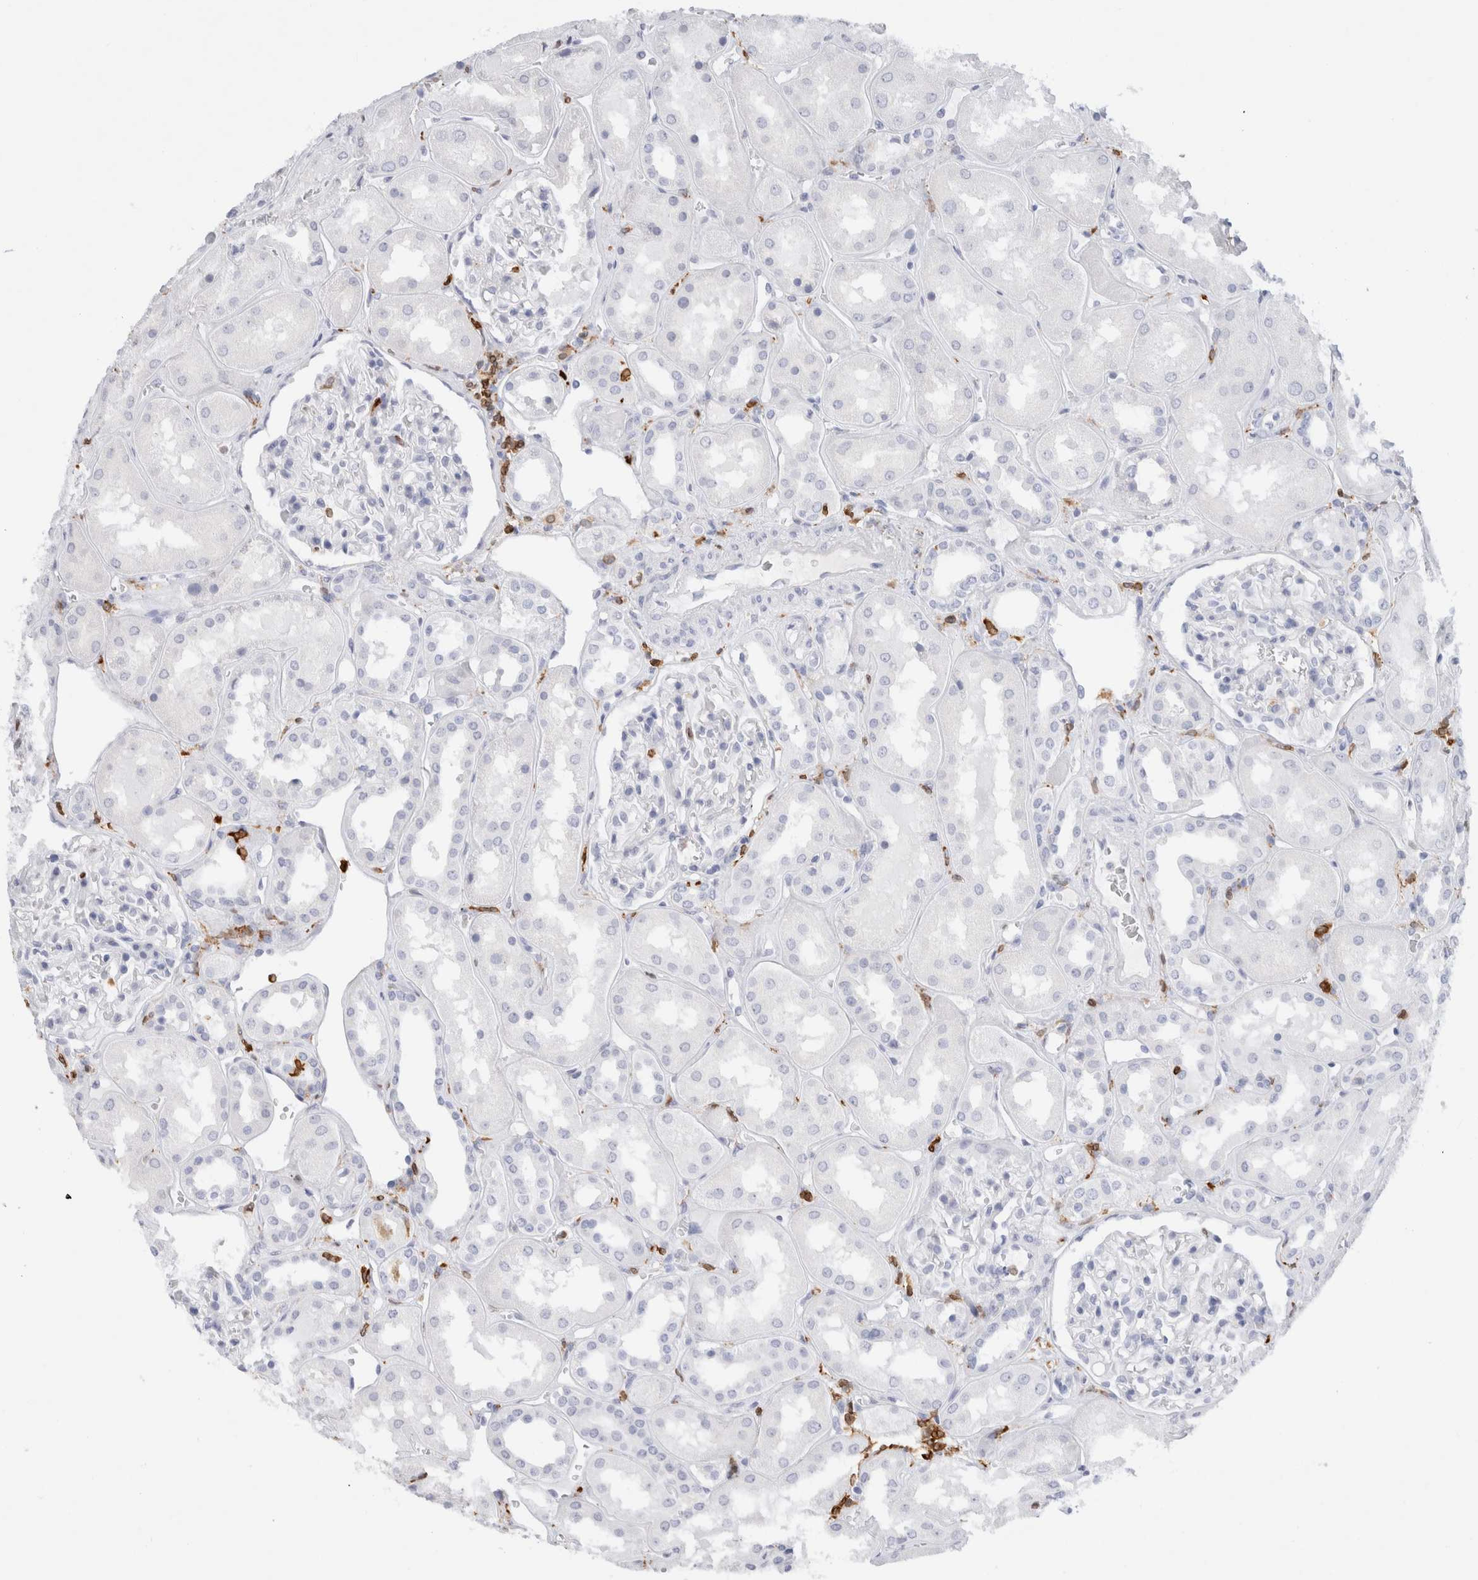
{"staining": {"intensity": "negative", "quantity": "none", "location": "none"}, "tissue": "kidney", "cell_type": "Cells in glomeruli", "image_type": "normal", "snomed": [{"axis": "morphology", "description": "Normal tissue, NOS"}, {"axis": "topography", "description": "Kidney"}], "caption": "An immunohistochemistry (IHC) histopathology image of benign kidney is shown. There is no staining in cells in glomeruli of kidney.", "gene": "ALOX5AP", "patient": {"sex": "male", "age": 70}}